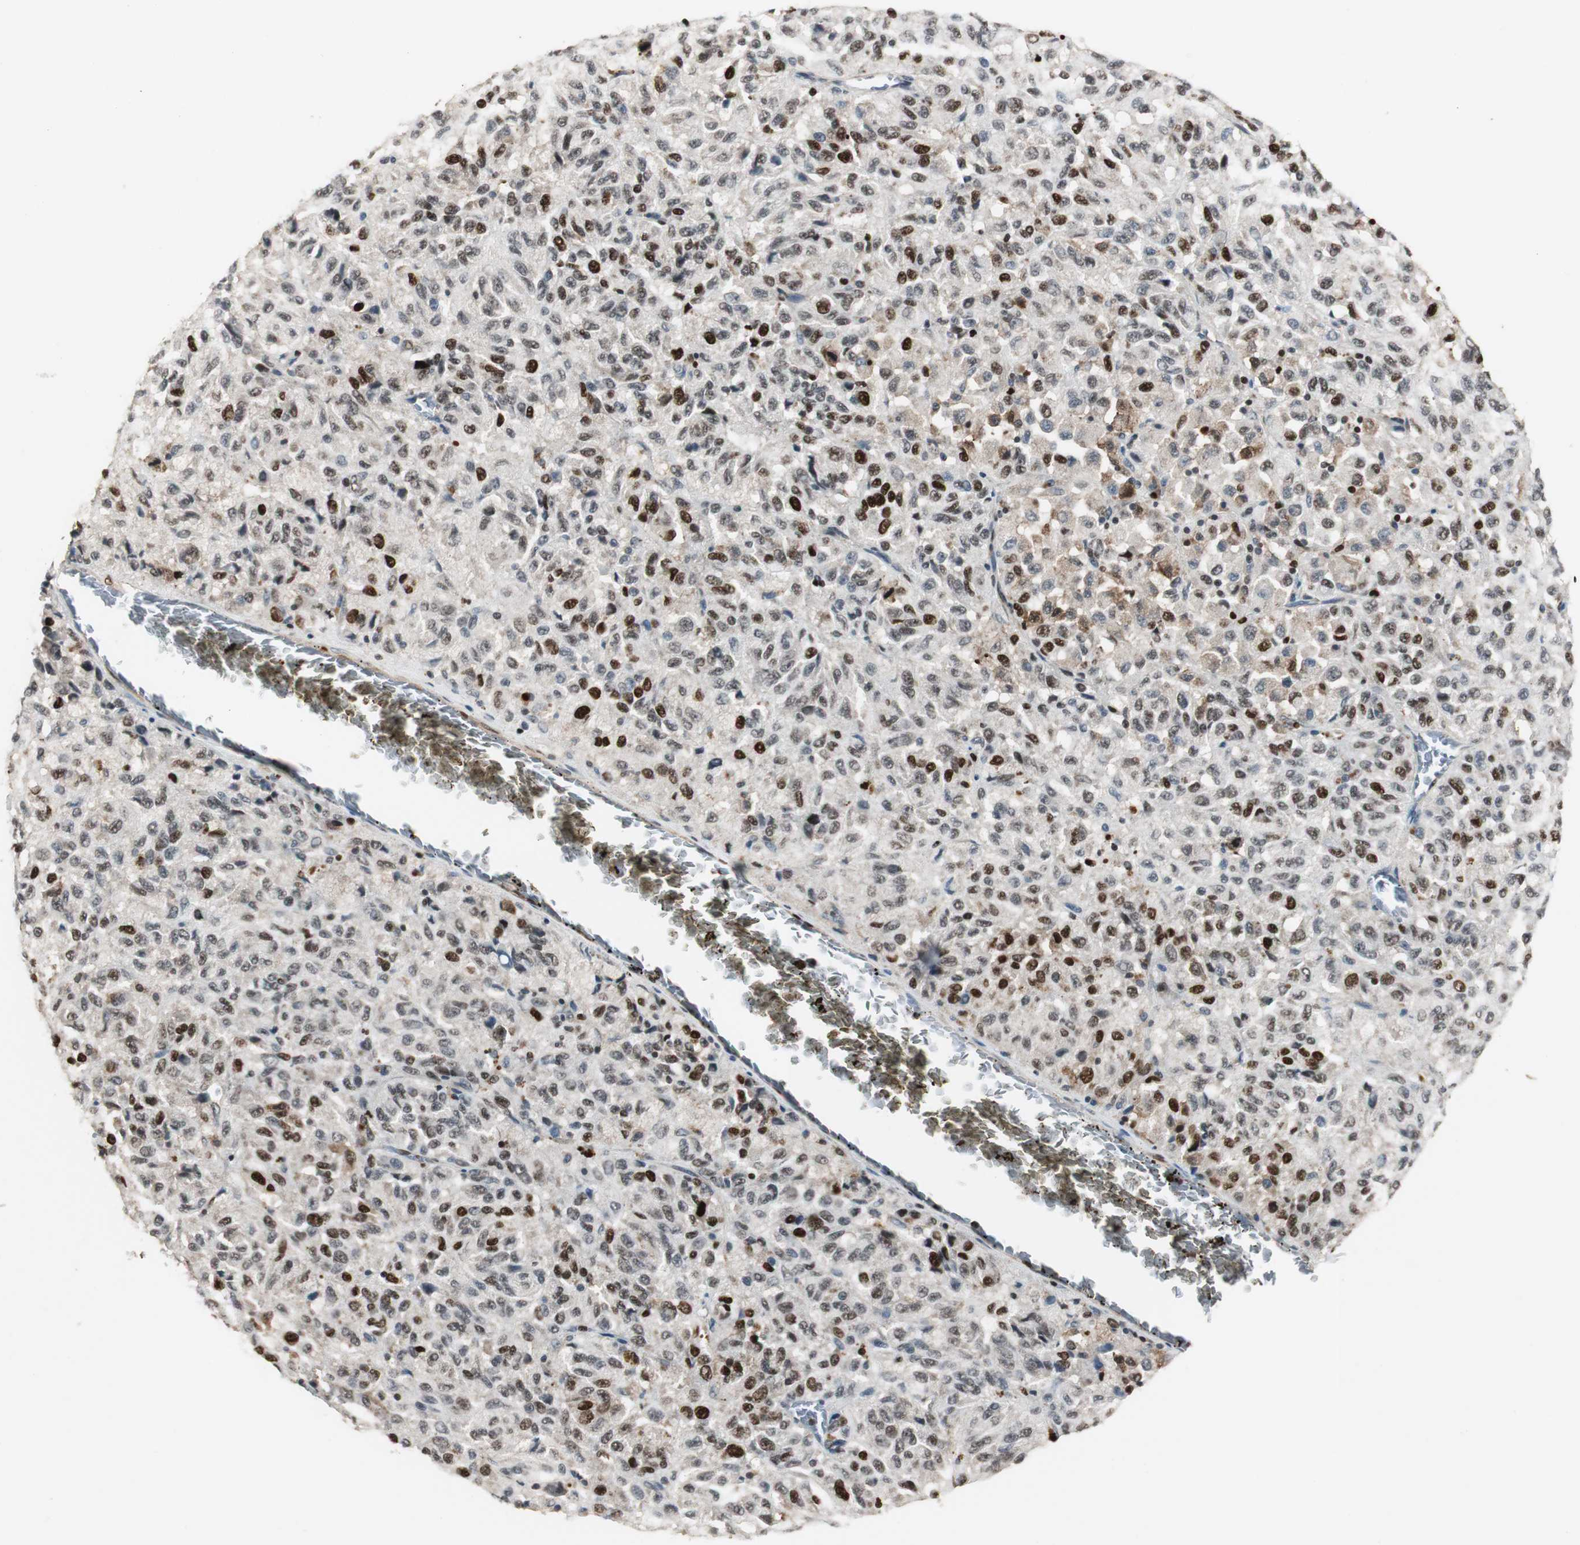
{"staining": {"intensity": "strong", "quantity": "25%-75%", "location": "nuclear"}, "tissue": "melanoma", "cell_type": "Tumor cells", "image_type": "cancer", "snomed": [{"axis": "morphology", "description": "Malignant melanoma, Metastatic site"}, {"axis": "topography", "description": "Lung"}], "caption": "There is high levels of strong nuclear expression in tumor cells of malignant melanoma (metastatic site), as demonstrated by immunohistochemical staining (brown color).", "gene": "FEN1", "patient": {"sex": "male", "age": 64}}